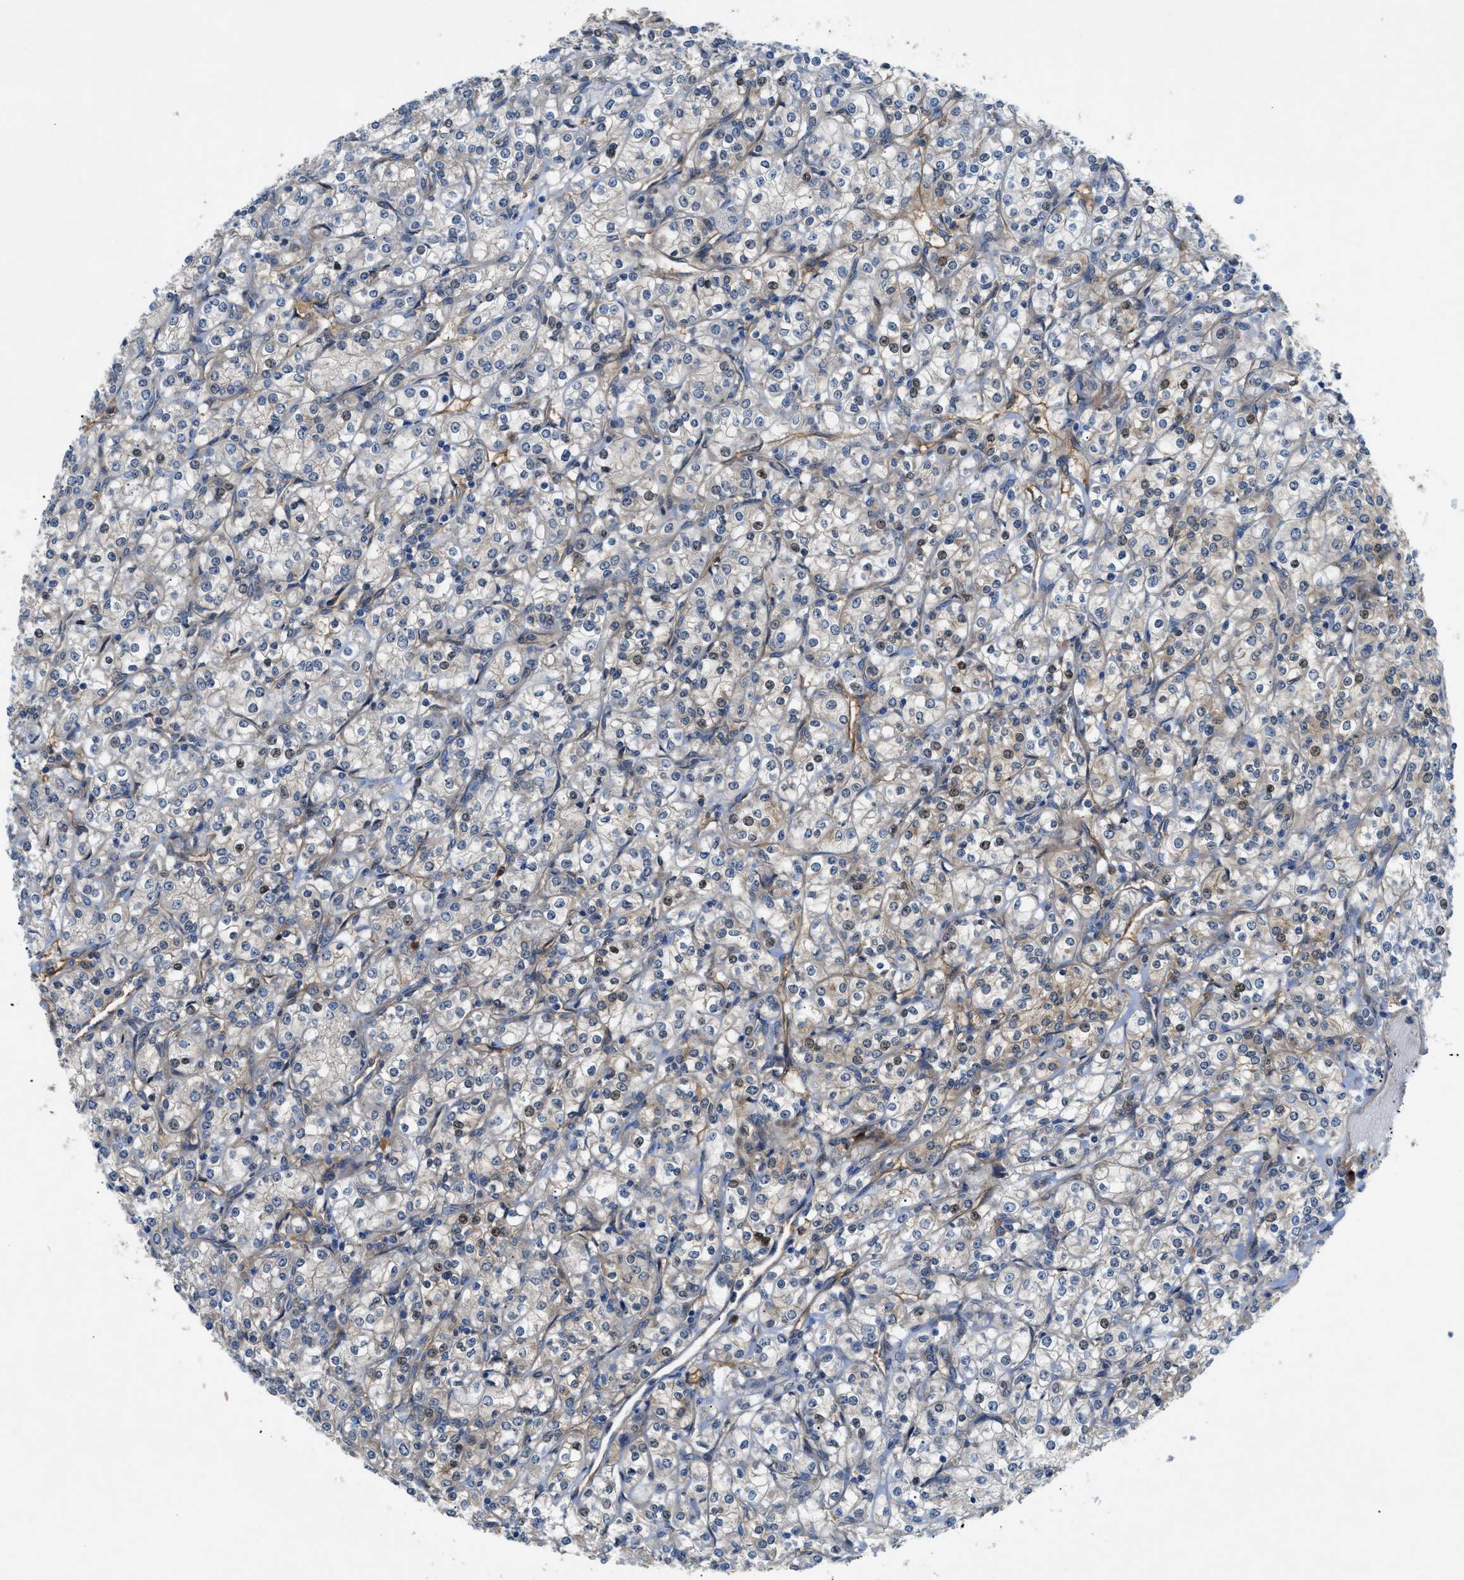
{"staining": {"intensity": "weak", "quantity": "<25%", "location": "cytoplasmic/membranous"}, "tissue": "renal cancer", "cell_type": "Tumor cells", "image_type": "cancer", "snomed": [{"axis": "morphology", "description": "Adenocarcinoma, NOS"}, {"axis": "topography", "description": "Kidney"}], "caption": "Immunohistochemistry (IHC) histopathology image of human renal cancer stained for a protein (brown), which shows no expression in tumor cells.", "gene": "TRAK2", "patient": {"sex": "male", "age": 77}}